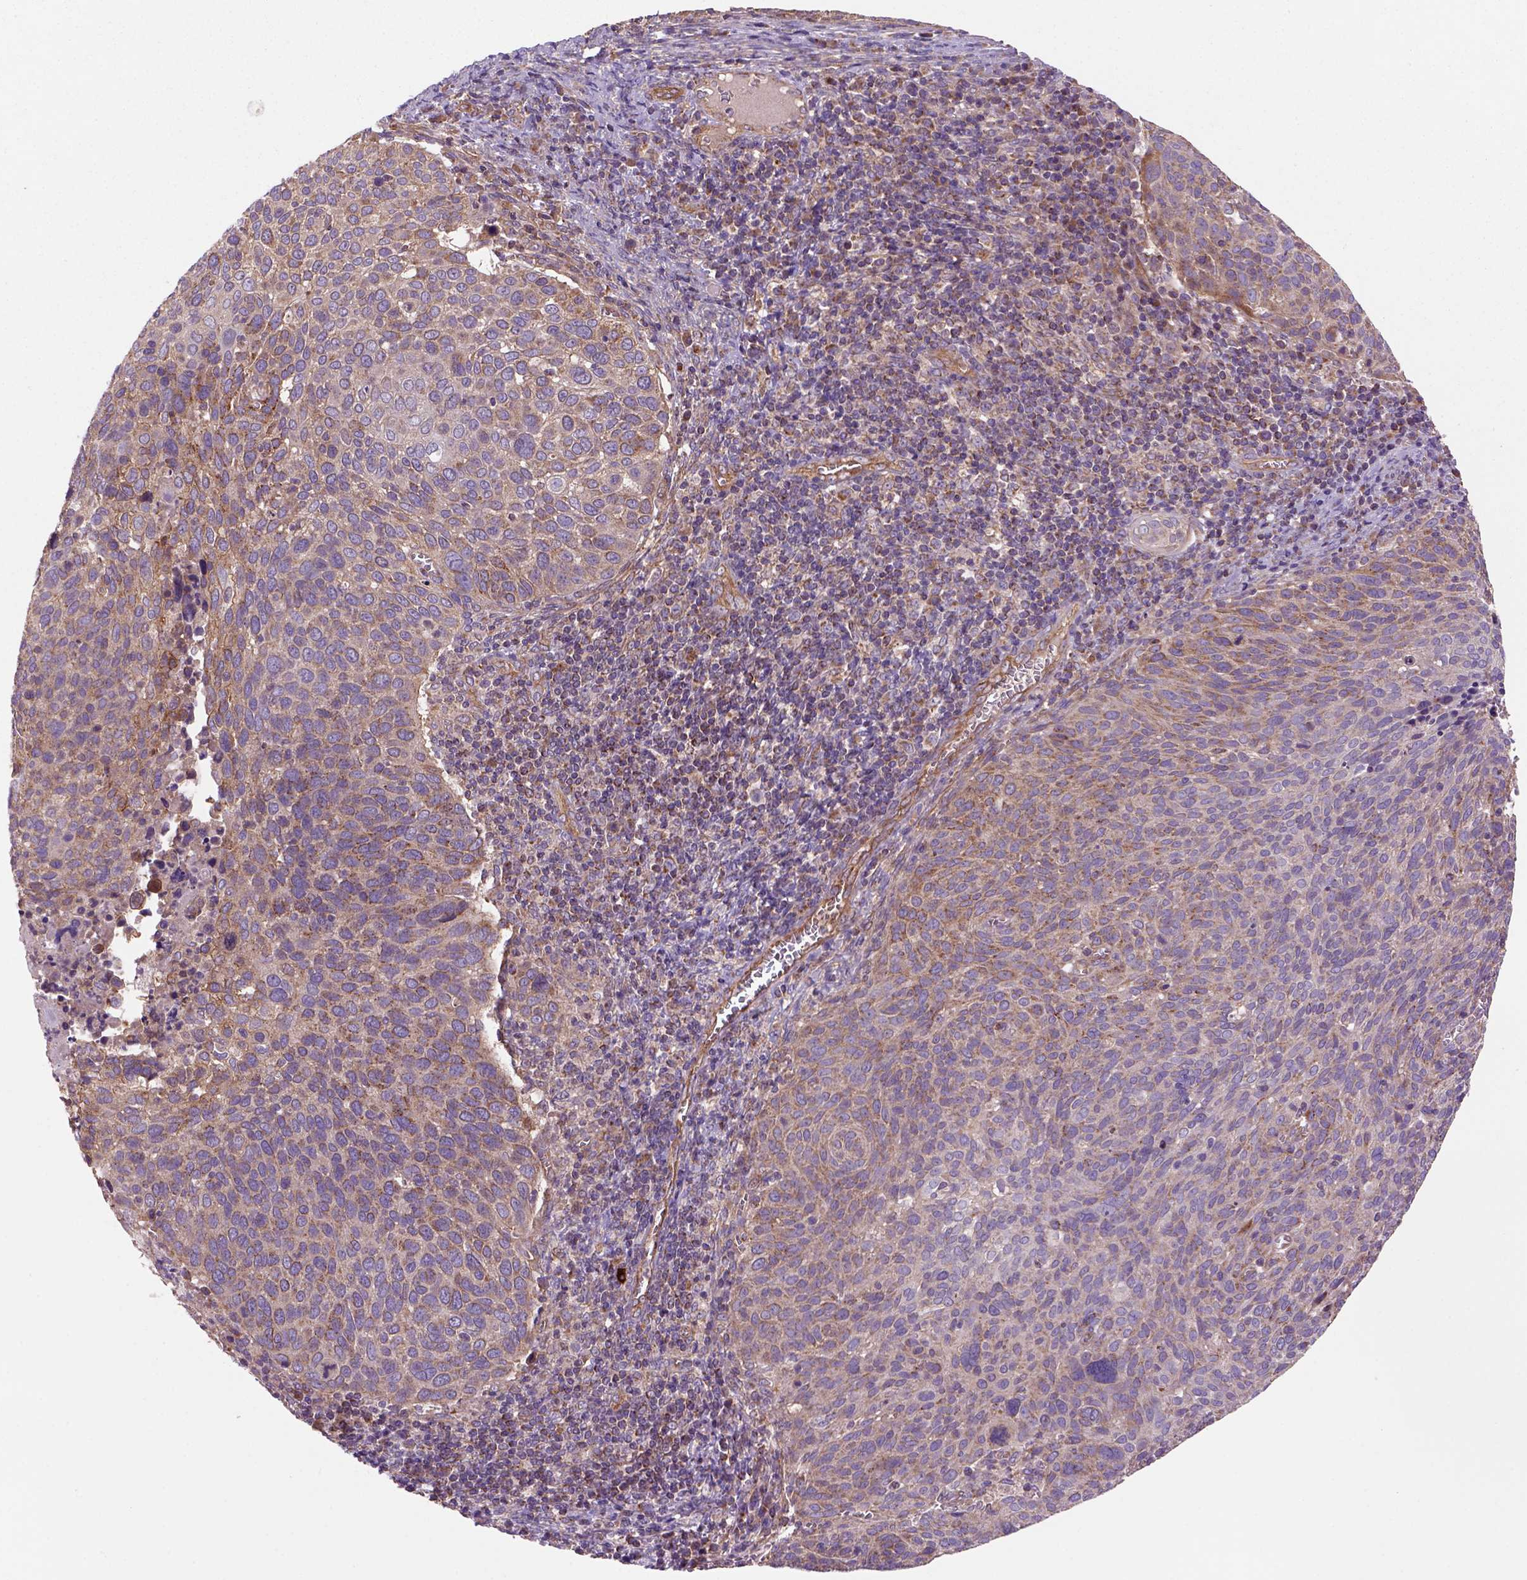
{"staining": {"intensity": "moderate", "quantity": "<25%", "location": "cytoplasmic/membranous"}, "tissue": "cervical cancer", "cell_type": "Tumor cells", "image_type": "cancer", "snomed": [{"axis": "morphology", "description": "Squamous cell carcinoma, NOS"}, {"axis": "topography", "description": "Cervix"}], "caption": "An immunohistochemistry (IHC) photomicrograph of tumor tissue is shown. Protein staining in brown shows moderate cytoplasmic/membranous positivity in cervical cancer within tumor cells.", "gene": "WARS2", "patient": {"sex": "female", "age": 39}}